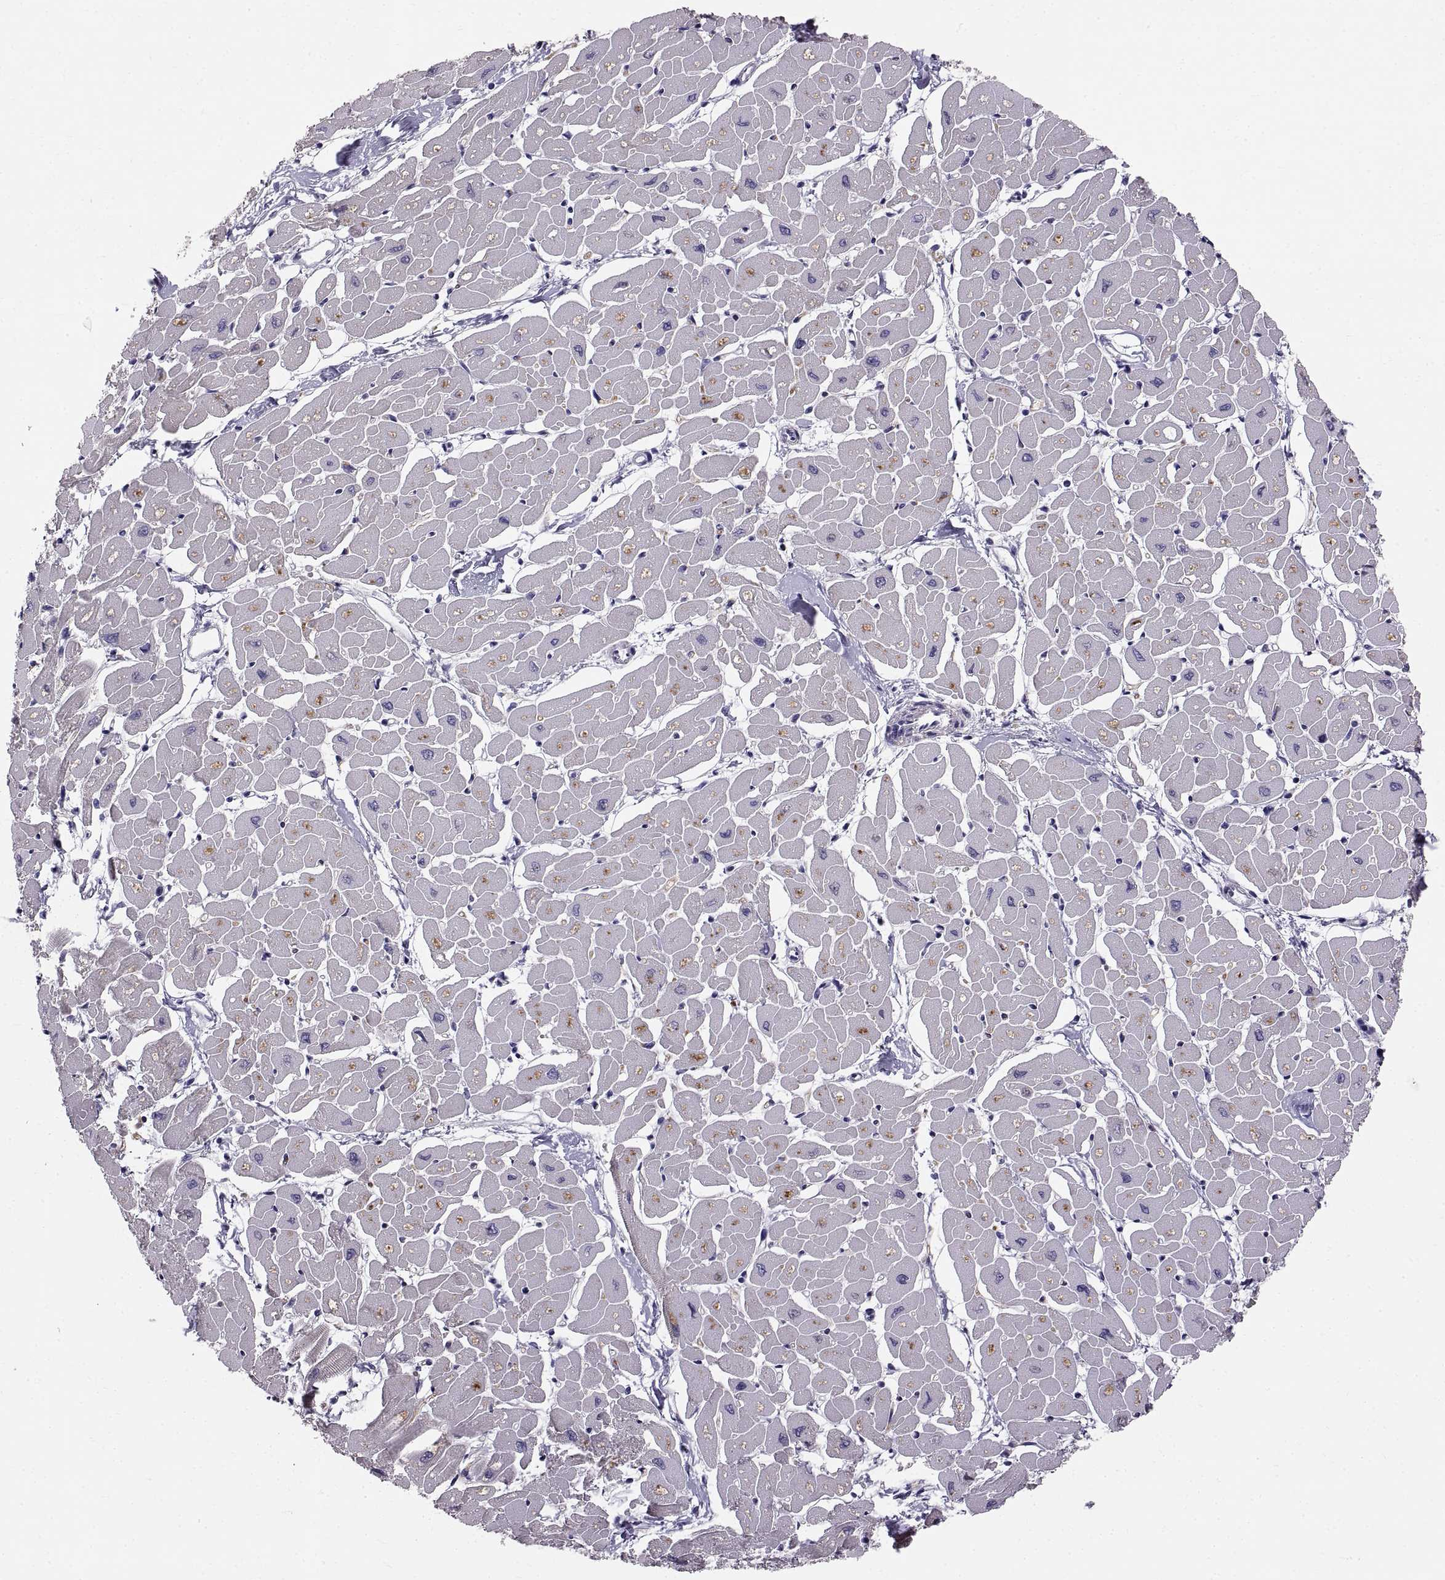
{"staining": {"intensity": "weak", "quantity": "<25%", "location": "nuclear"}, "tissue": "heart muscle", "cell_type": "Cardiomyocytes", "image_type": "normal", "snomed": [{"axis": "morphology", "description": "Normal tissue, NOS"}, {"axis": "topography", "description": "Heart"}], "caption": "DAB immunohistochemical staining of benign heart muscle exhibits no significant staining in cardiomyocytes. (DAB immunohistochemistry (IHC), high magnification).", "gene": "ADAM32", "patient": {"sex": "male", "age": 57}}